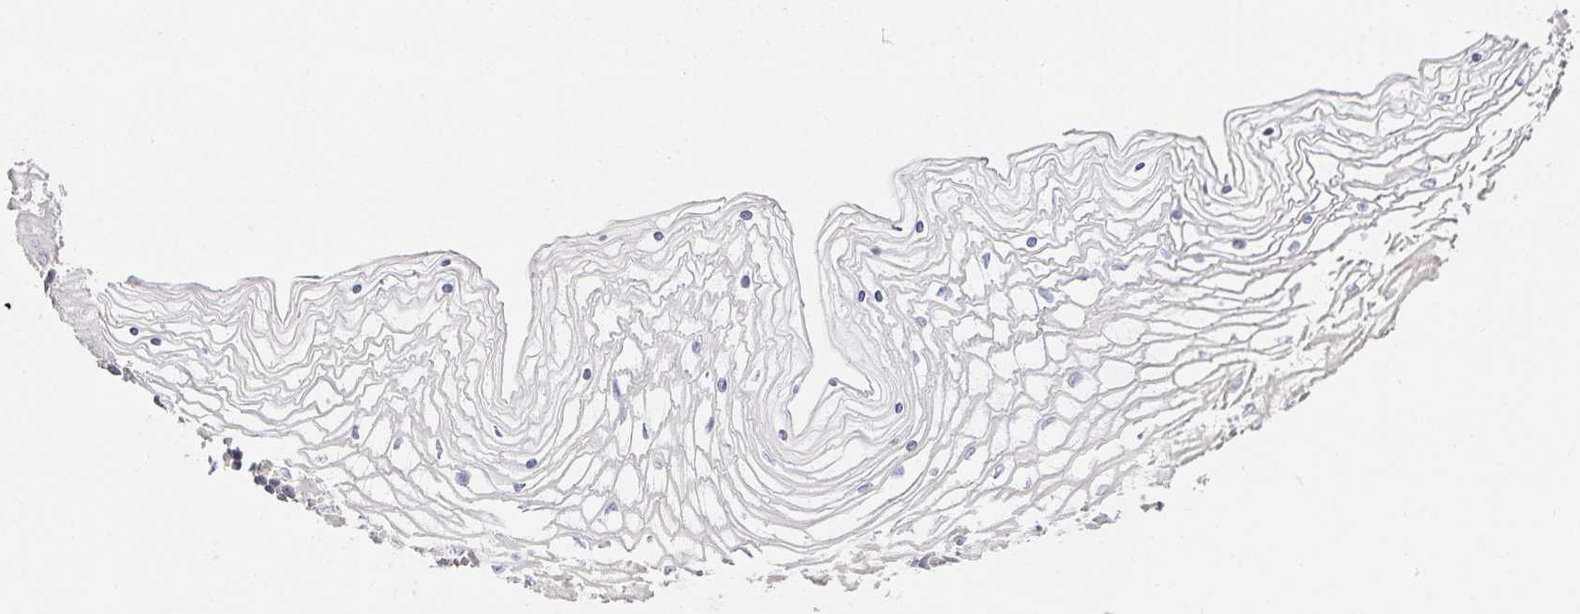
{"staining": {"intensity": "negative", "quantity": "none", "location": "none"}, "tissue": "vagina", "cell_type": "Squamous epithelial cells", "image_type": "normal", "snomed": [{"axis": "morphology", "description": "Normal tissue, NOS"}, {"axis": "topography", "description": "Vagina"}], "caption": "IHC image of benign human vagina stained for a protein (brown), which reveals no positivity in squamous epithelial cells.", "gene": "GP2", "patient": {"sex": "female", "age": 45}}